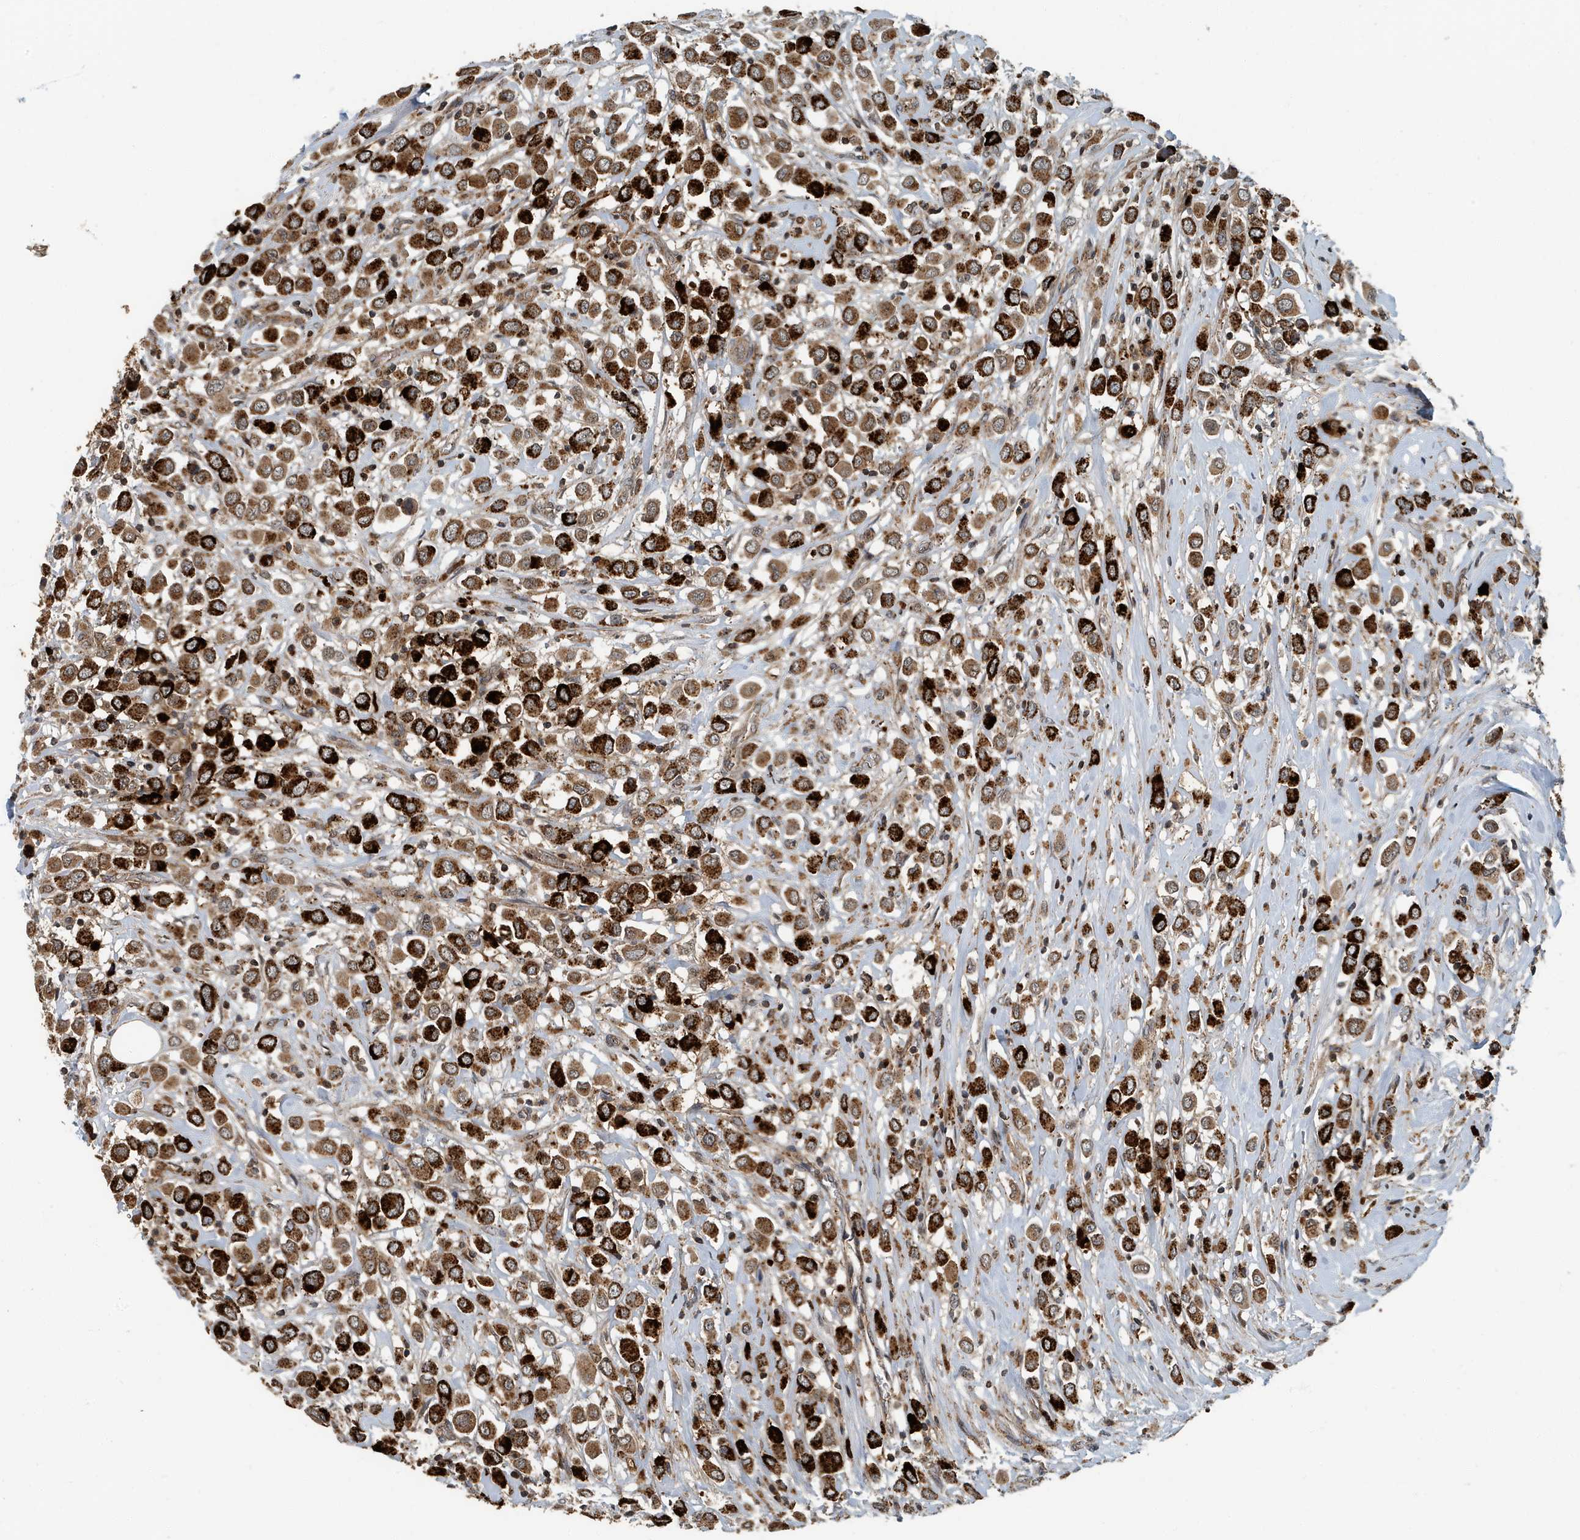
{"staining": {"intensity": "strong", "quantity": ">75%", "location": "cytoplasmic/membranous"}, "tissue": "breast cancer", "cell_type": "Tumor cells", "image_type": "cancer", "snomed": [{"axis": "morphology", "description": "Duct carcinoma"}, {"axis": "topography", "description": "Breast"}], "caption": "Protein expression analysis of human intraductal carcinoma (breast) reveals strong cytoplasmic/membranous staining in about >75% of tumor cells.", "gene": "KIF15", "patient": {"sex": "female", "age": 61}}